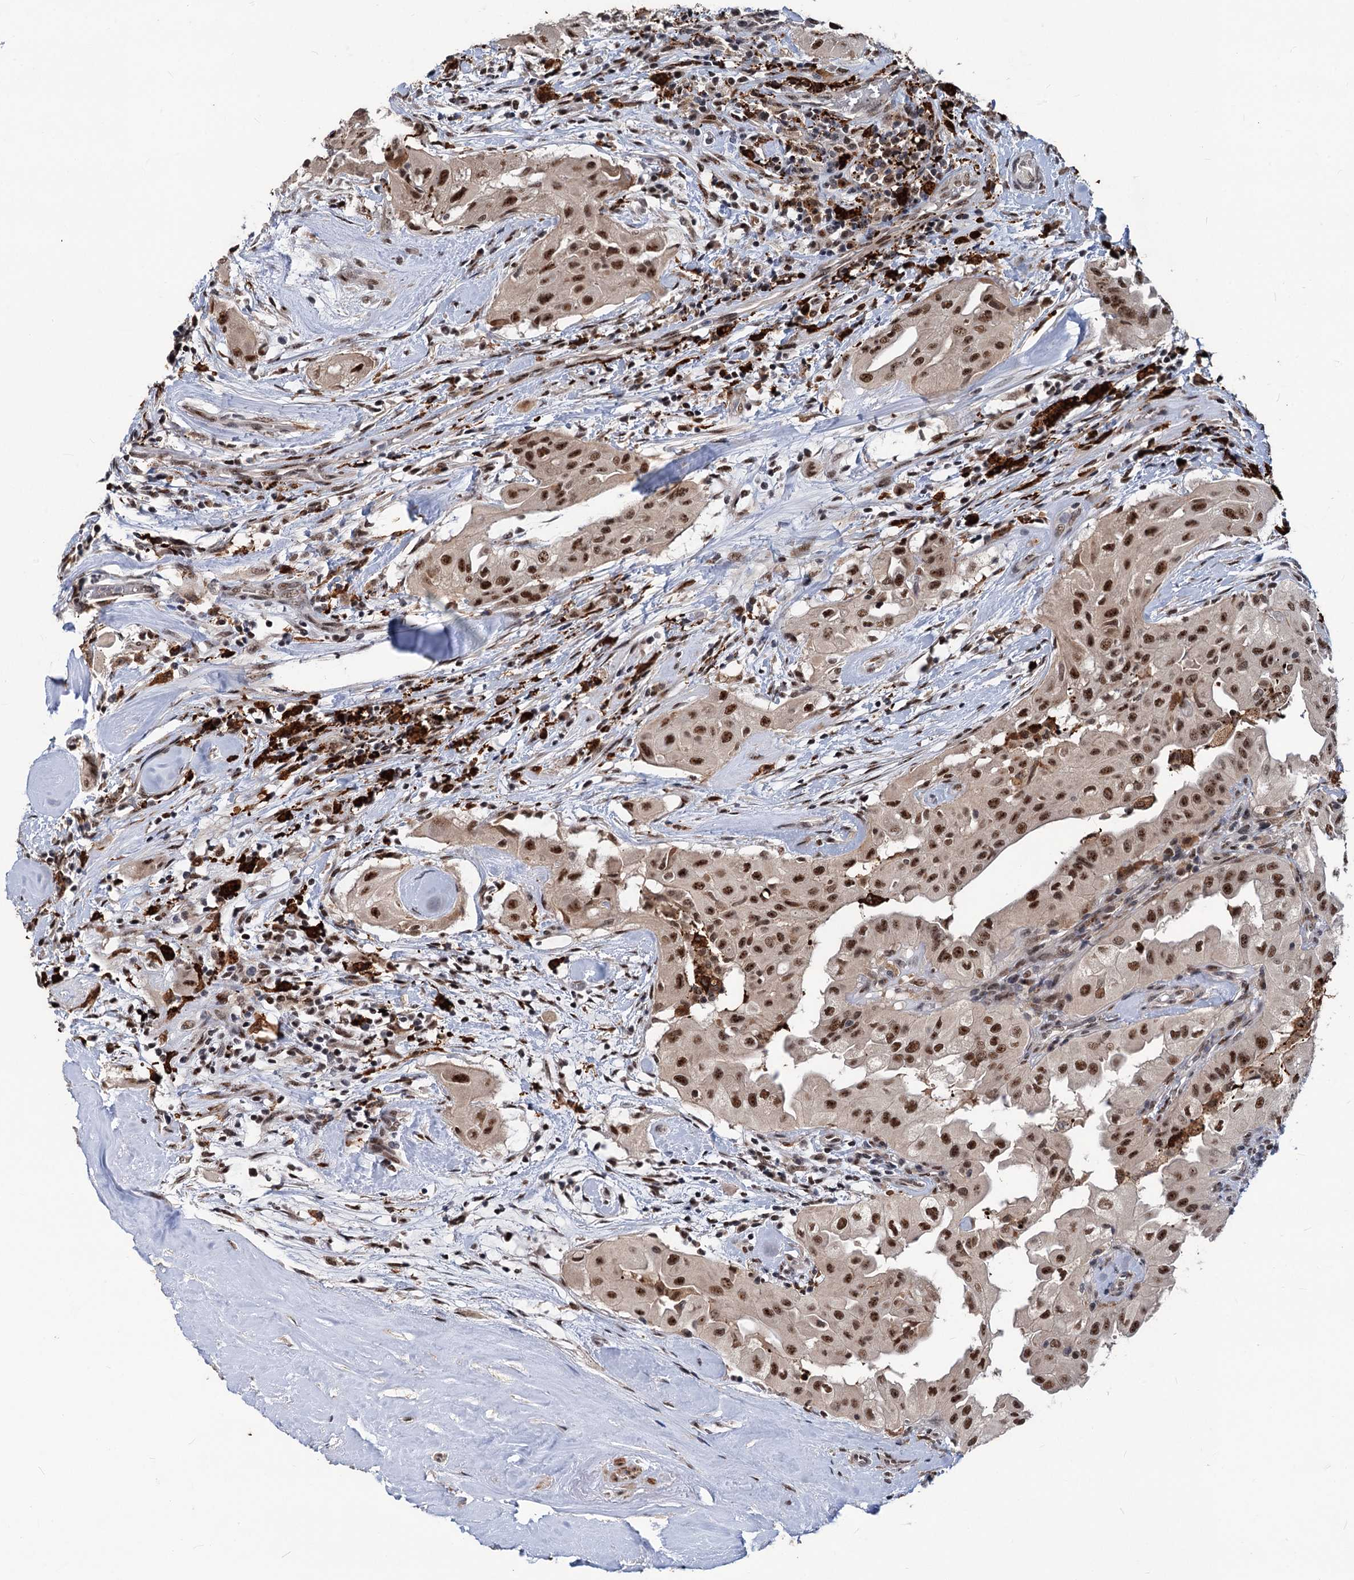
{"staining": {"intensity": "moderate", "quantity": ">75%", "location": "nuclear"}, "tissue": "thyroid cancer", "cell_type": "Tumor cells", "image_type": "cancer", "snomed": [{"axis": "morphology", "description": "Papillary adenocarcinoma, NOS"}, {"axis": "topography", "description": "Thyroid gland"}], "caption": "A medium amount of moderate nuclear expression is present in about >75% of tumor cells in thyroid cancer (papillary adenocarcinoma) tissue.", "gene": "PHF8", "patient": {"sex": "female", "age": 59}}